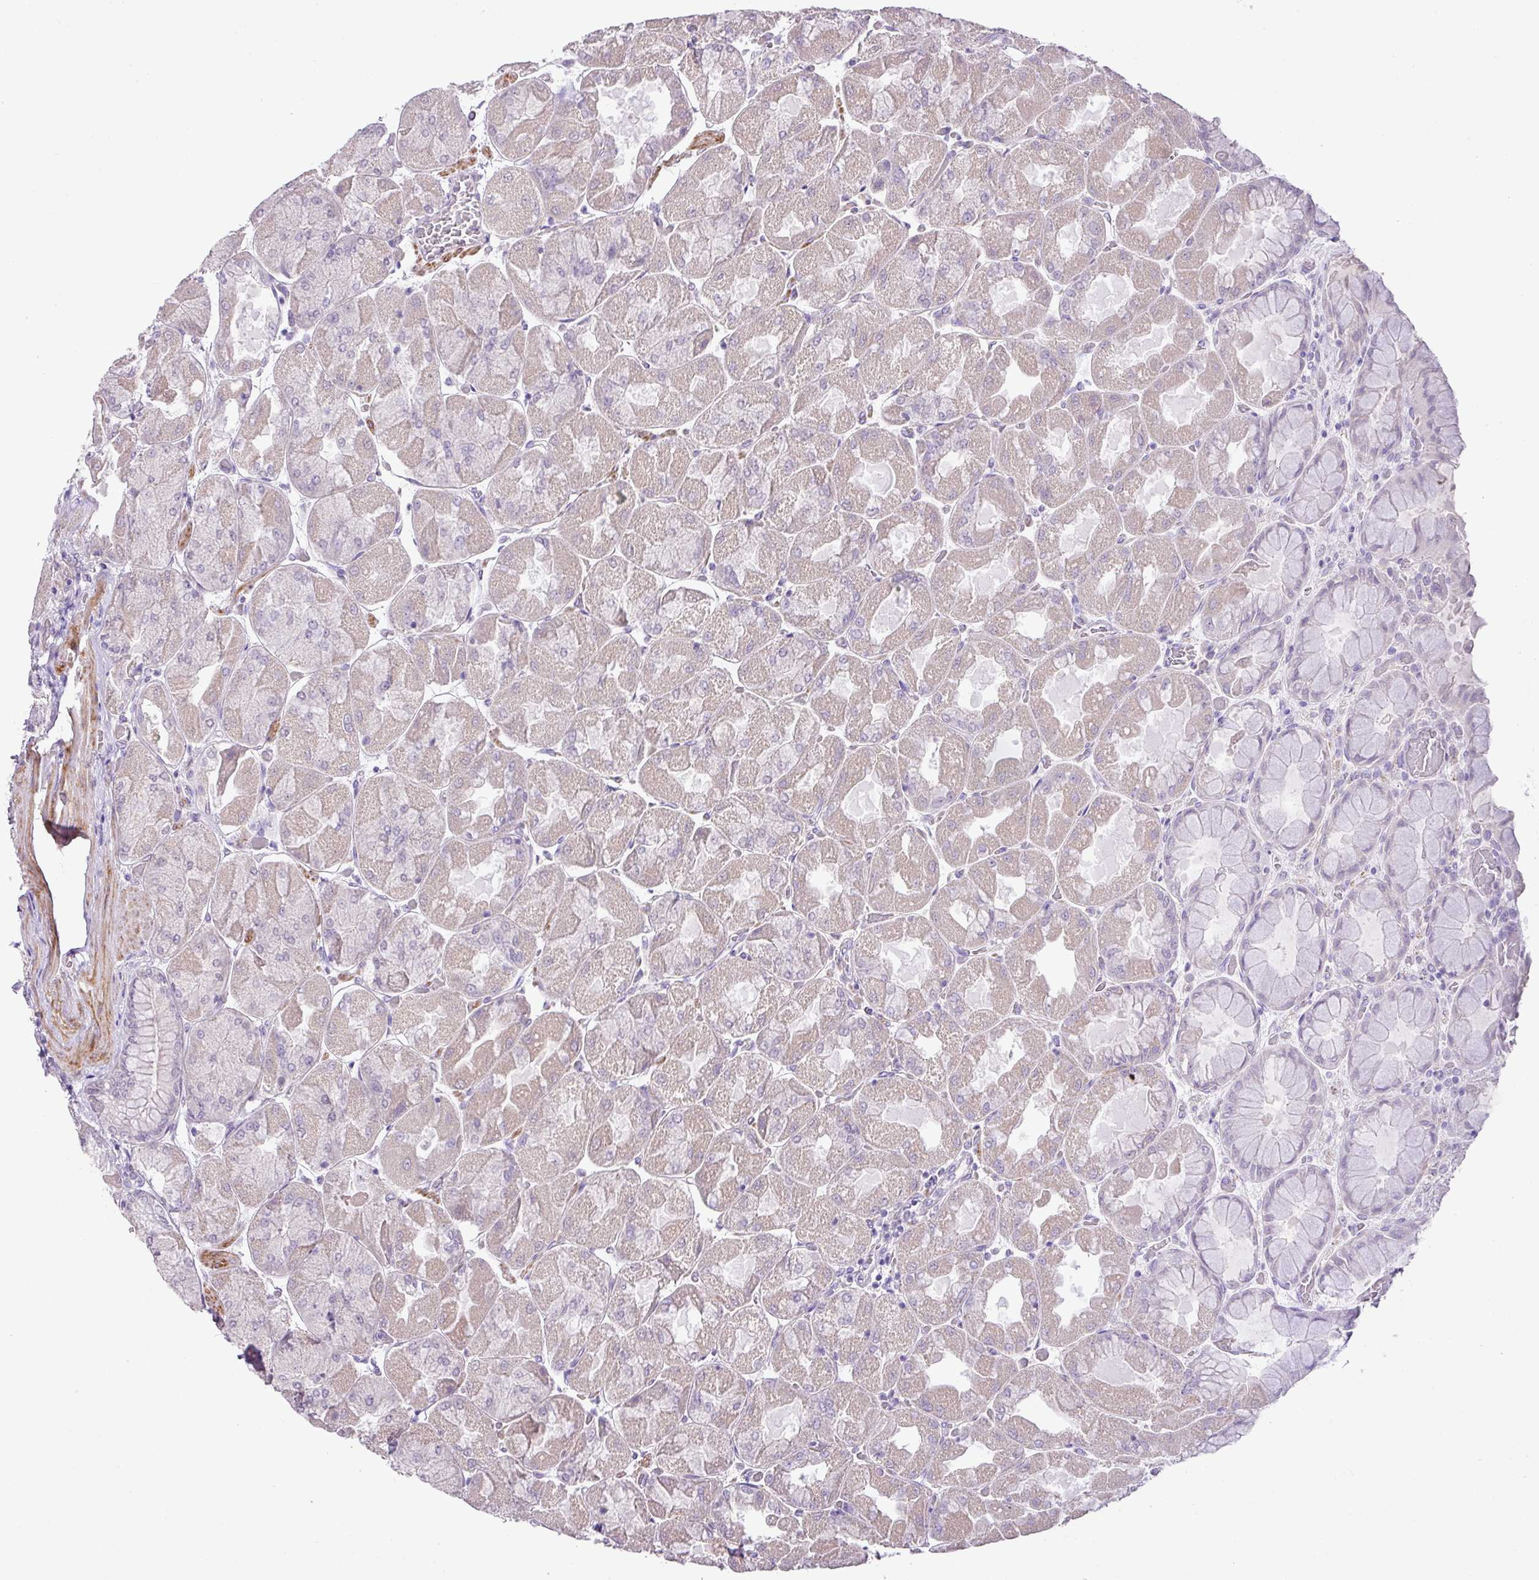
{"staining": {"intensity": "weak", "quantity": "<25%", "location": "cytoplasmic/membranous"}, "tissue": "stomach", "cell_type": "Glandular cells", "image_type": "normal", "snomed": [{"axis": "morphology", "description": "Normal tissue, NOS"}, {"axis": "topography", "description": "Stomach"}], "caption": "Immunohistochemistry micrograph of unremarkable stomach: human stomach stained with DAB demonstrates no significant protein expression in glandular cells.", "gene": "DIP2A", "patient": {"sex": "female", "age": 61}}